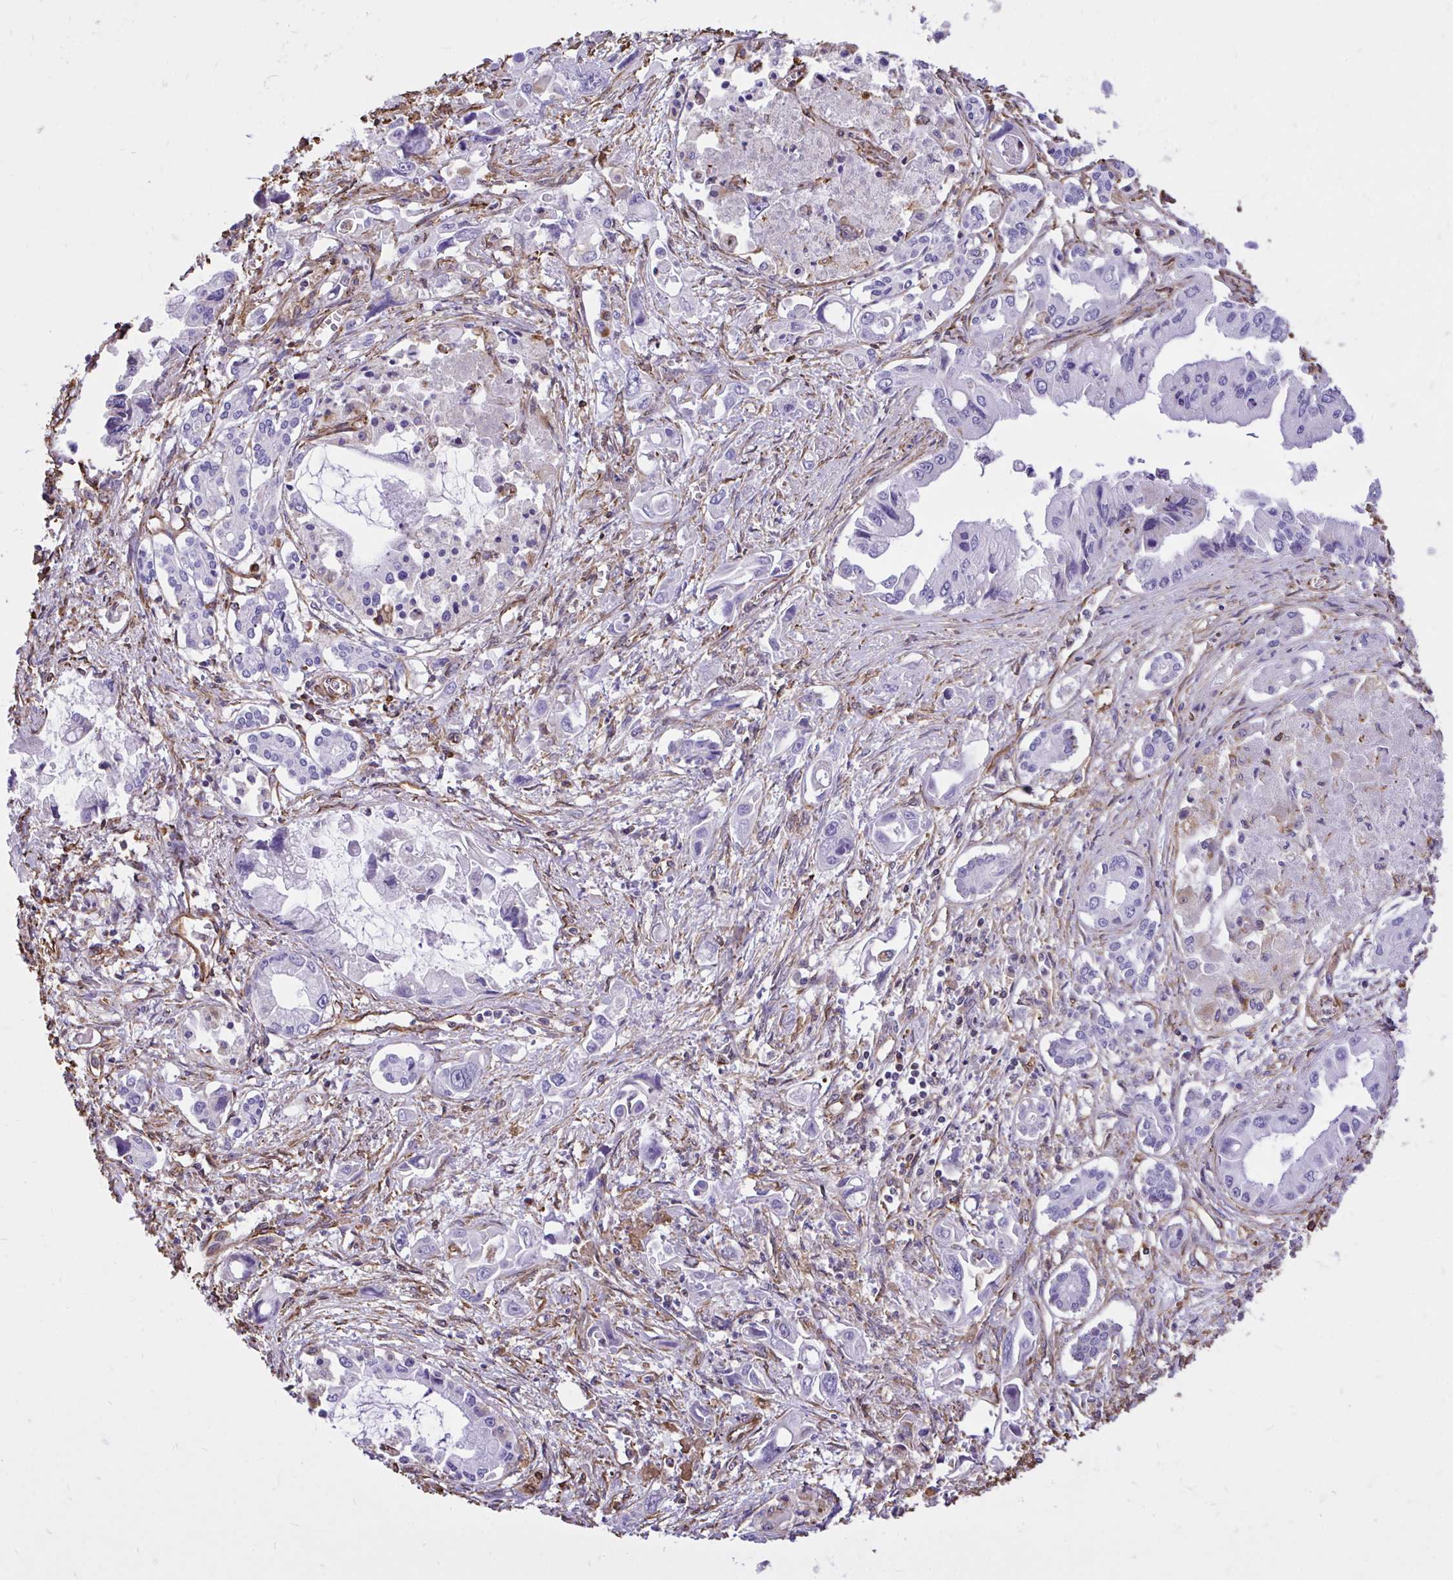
{"staining": {"intensity": "negative", "quantity": "none", "location": "none"}, "tissue": "pancreatic cancer", "cell_type": "Tumor cells", "image_type": "cancer", "snomed": [{"axis": "morphology", "description": "Adenocarcinoma, NOS"}, {"axis": "topography", "description": "Pancreas"}], "caption": "The image demonstrates no staining of tumor cells in adenocarcinoma (pancreatic).", "gene": "RNF103", "patient": {"sex": "male", "age": 84}}